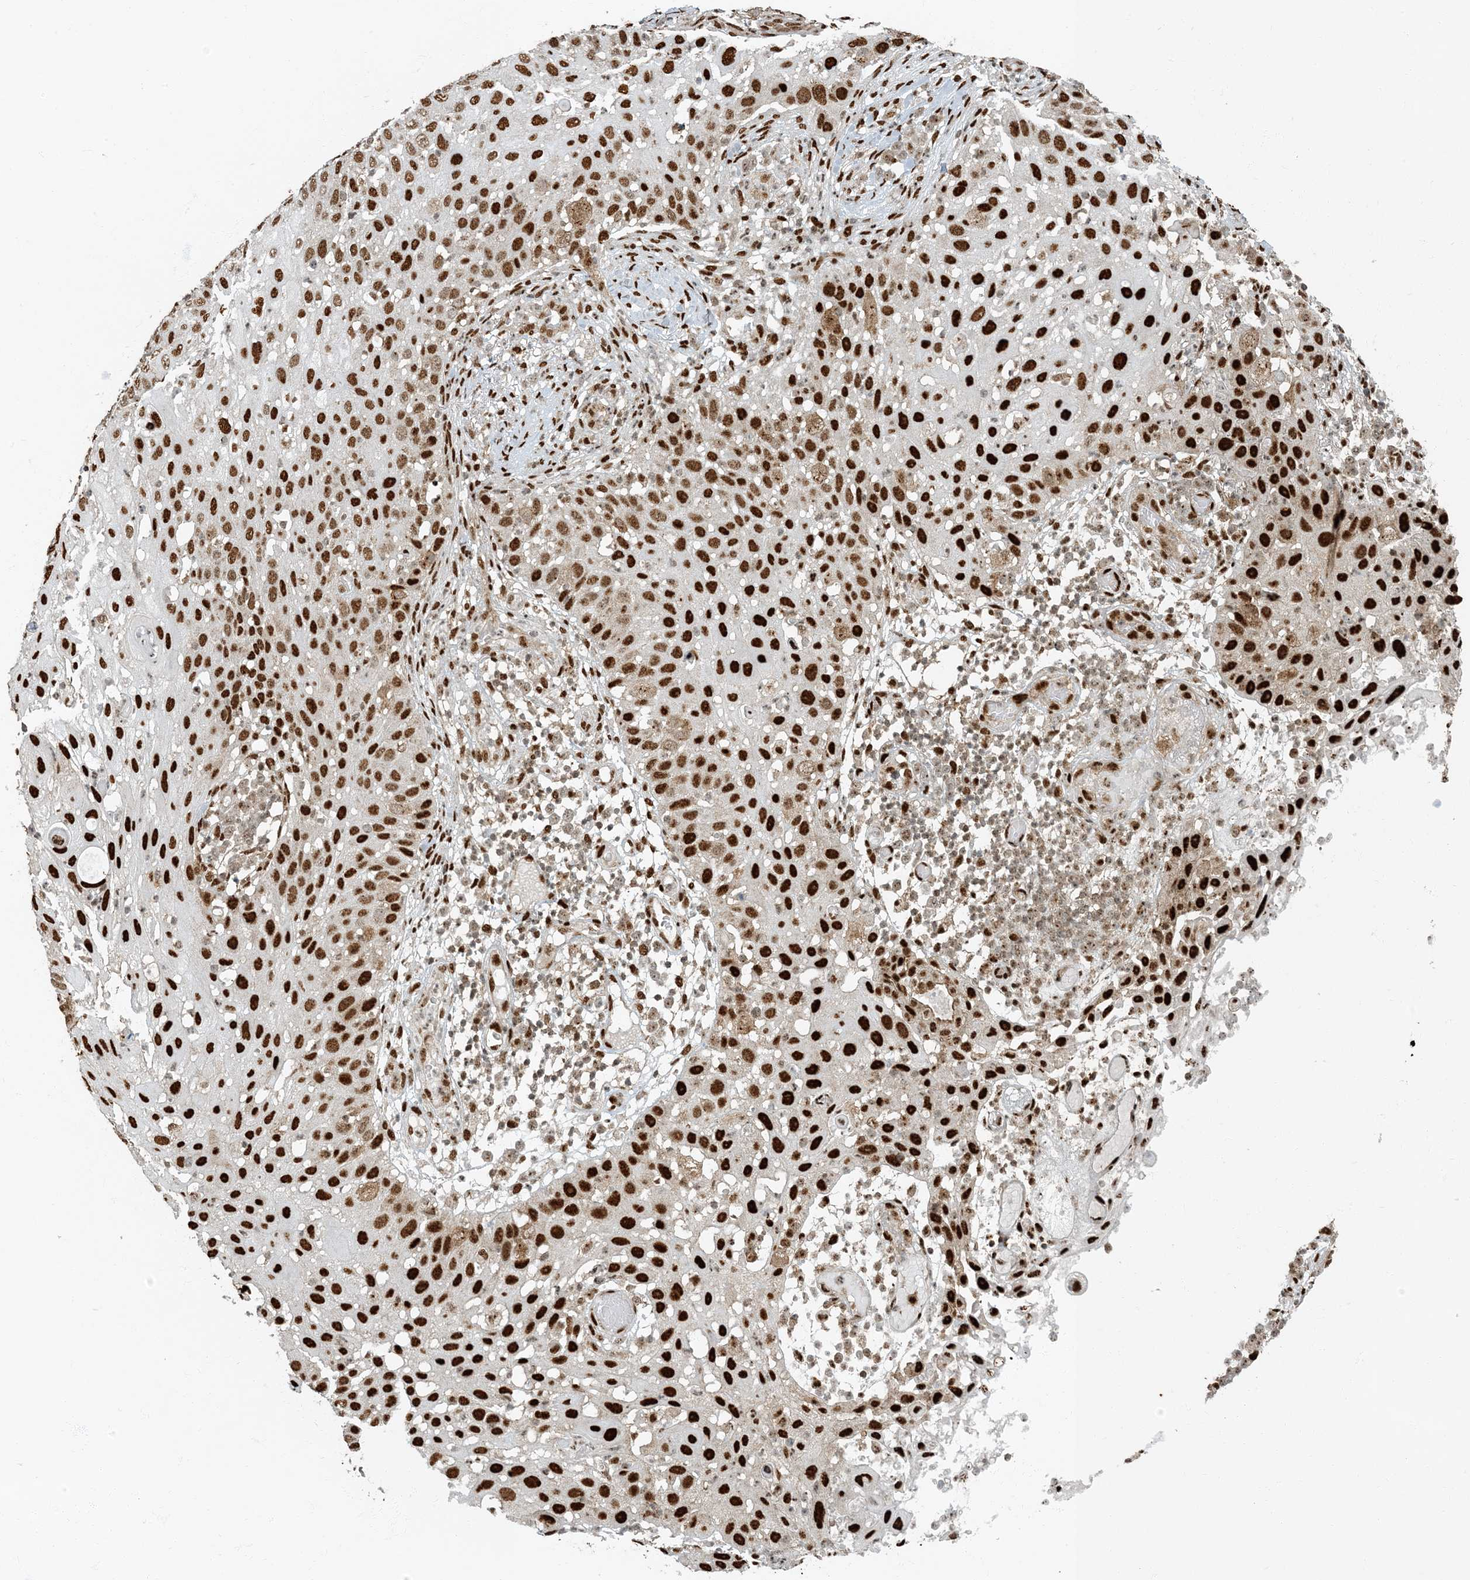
{"staining": {"intensity": "strong", "quantity": ">75%", "location": "nuclear"}, "tissue": "skin cancer", "cell_type": "Tumor cells", "image_type": "cancer", "snomed": [{"axis": "morphology", "description": "Squamous cell carcinoma, NOS"}, {"axis": "topography", "description": "Skin"}], "caption": "This photomicrograph displays immunohistochemistry (IHC) staining of squamous cell carcinoma (skin), with high strong nuclear staining in about >75% of tumor cells.", "gene": "MBD1", "patient": {"sex": "female", "age": 44}}